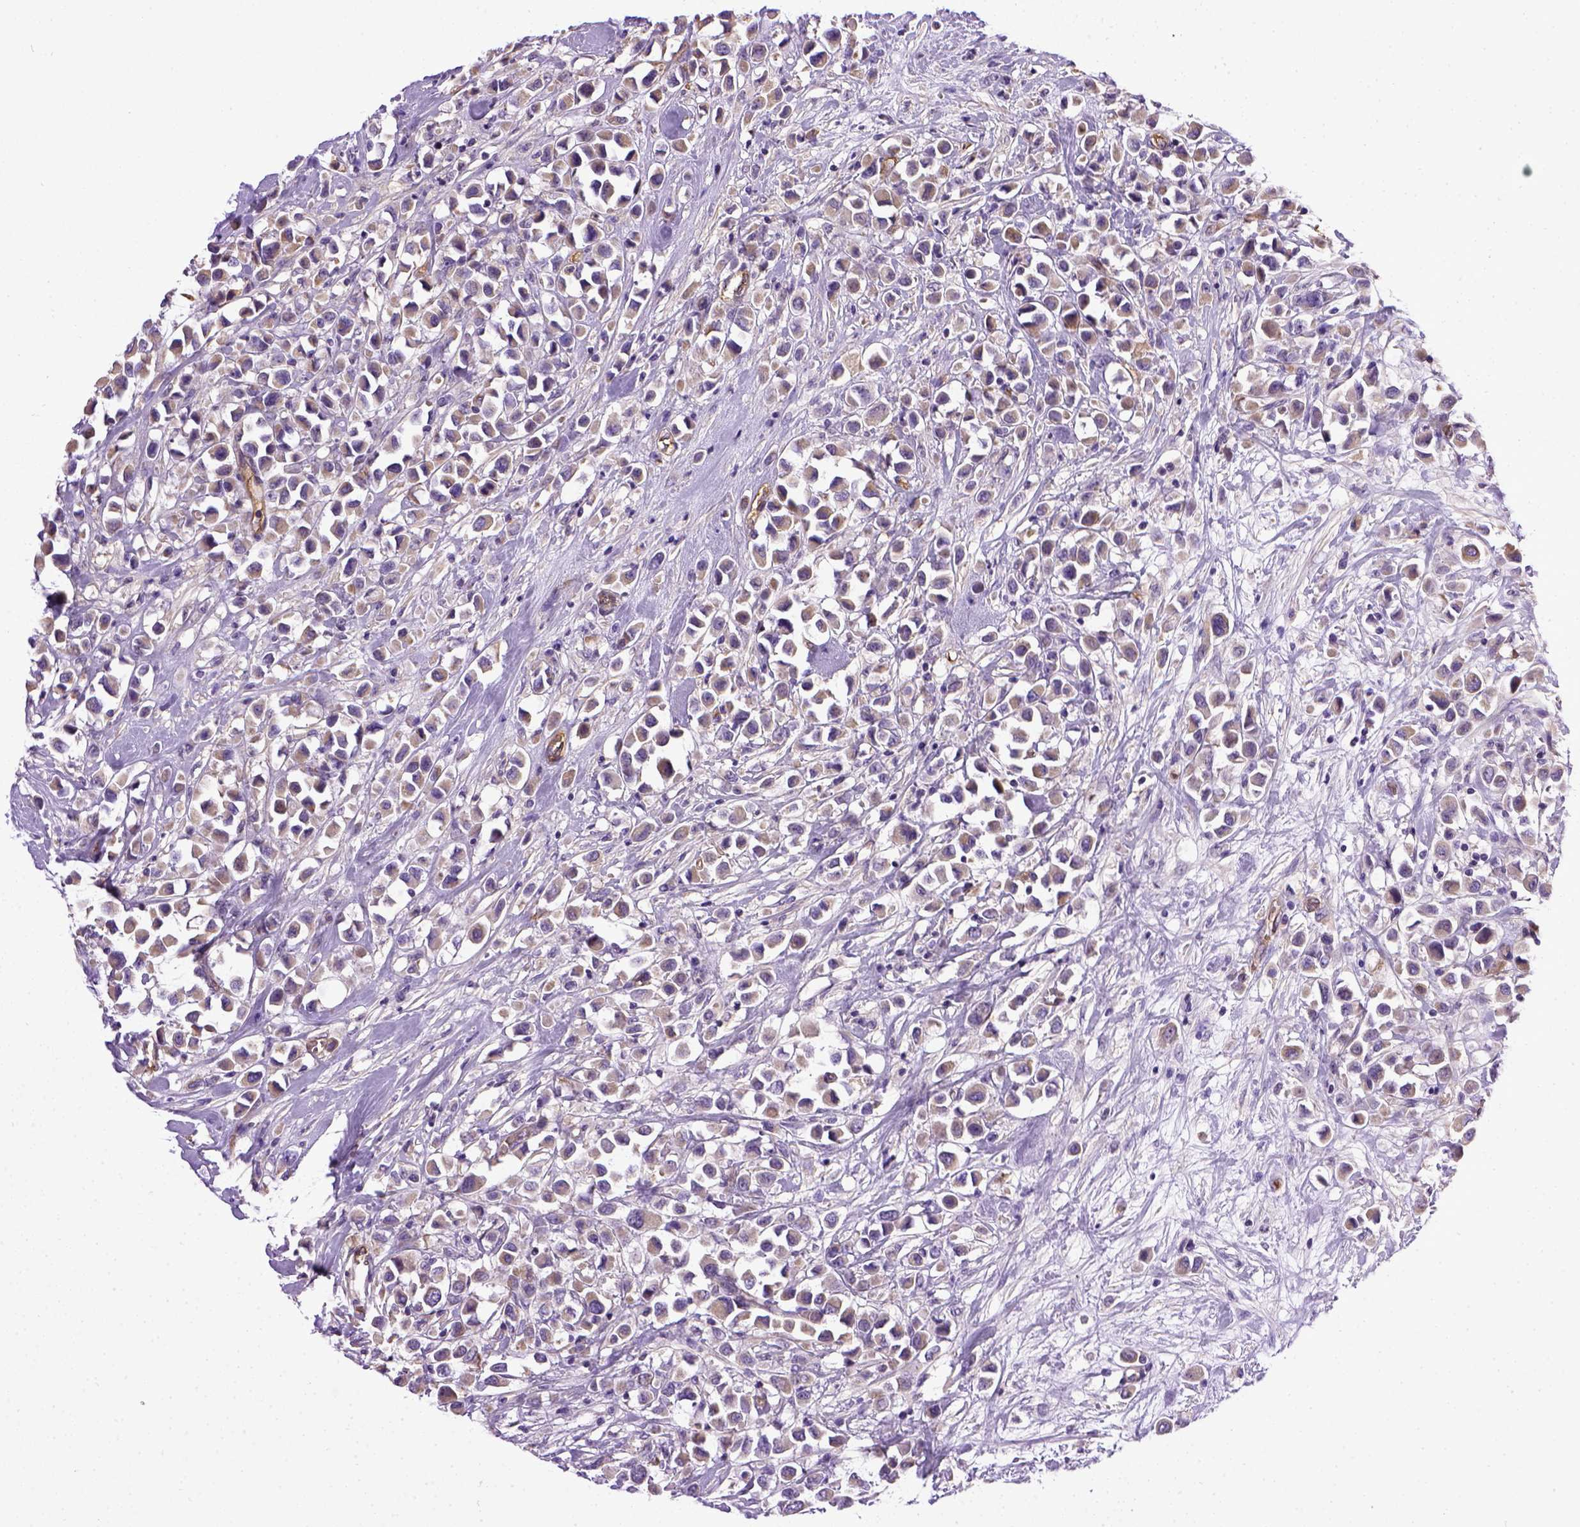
{"staining": {"intensity": "weak", "quantity": ">75%", "location": "cytoplasmic/membranous"}, "tissue": "breast cancer", "cell_type": "Tumor cells", "image_type": "cancer", "snomed": [{"axis": "morphology", "description": "Duct carcinoma"}, {"axis": "topography", "description": "Breast"}], "caption": "Protein staining of breast cancer (infiltrating ductal carcinoma) tissue shows weak cytoplasmic/membranous expression in approximately >75% of tumor cells. The protein is stained brown, and the nuclei are stained in blue (DAB IHC with brightfield microscopy, high magnification).", "gene": "ENG", "patient": {"sex": "female", "age": 61}}